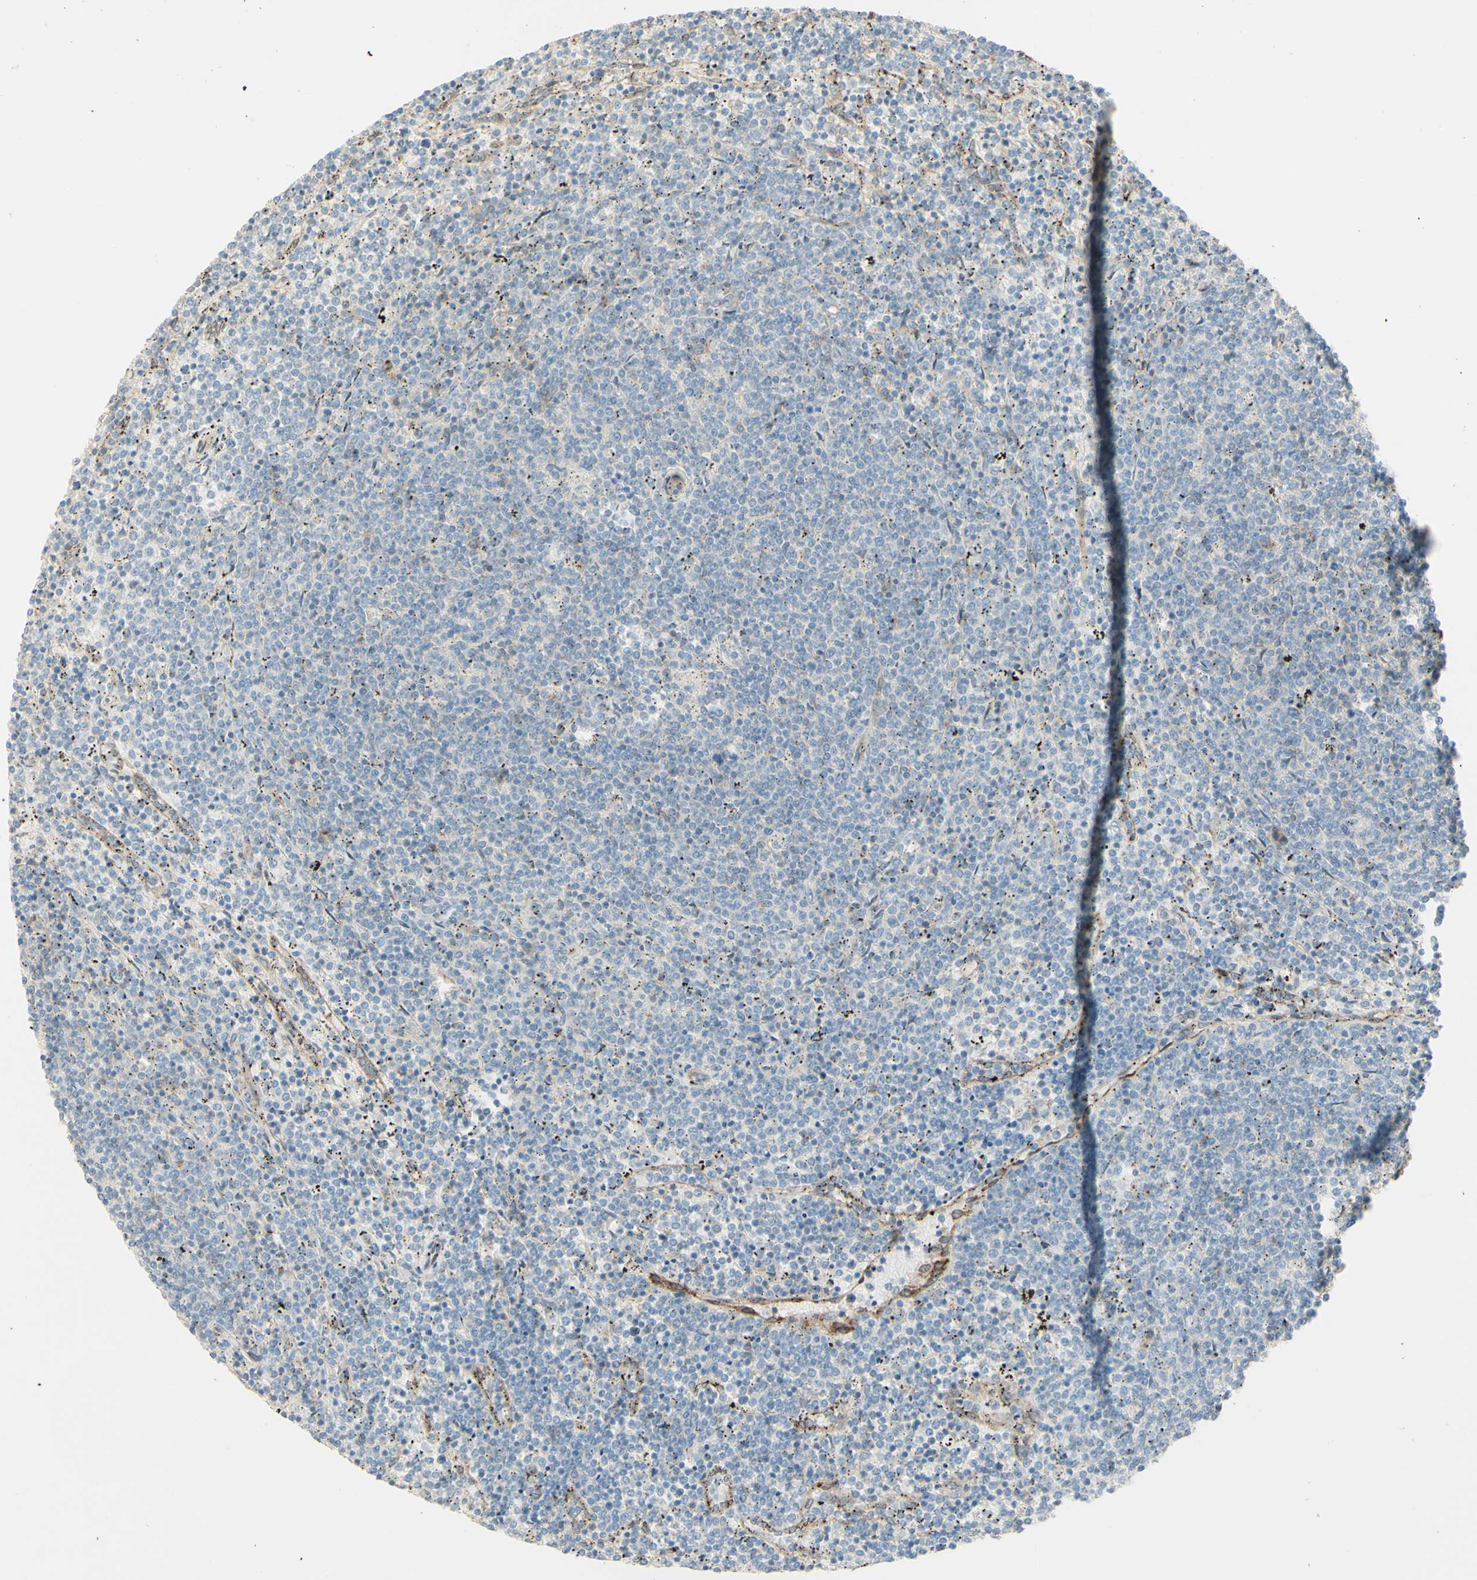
{"staining": {"intensity": "negative", "quantity": "none", "location": "none"}, "tissue": "lymphoma", "cell_type": "Tumor cells", "image_type": "cancer", "snomed": [{"axis": "morphology", "description": "Malignant lymphoma, non-Hodgkin's type, Low grade"}, {"axis": "topography", "description": "Spleen"}], "caption": "Protein analysis of lymphoma demonstrates no significant staining in tumor cells.", "gene": "RNF149", "patient": {"sex": "female", "age": 50}}